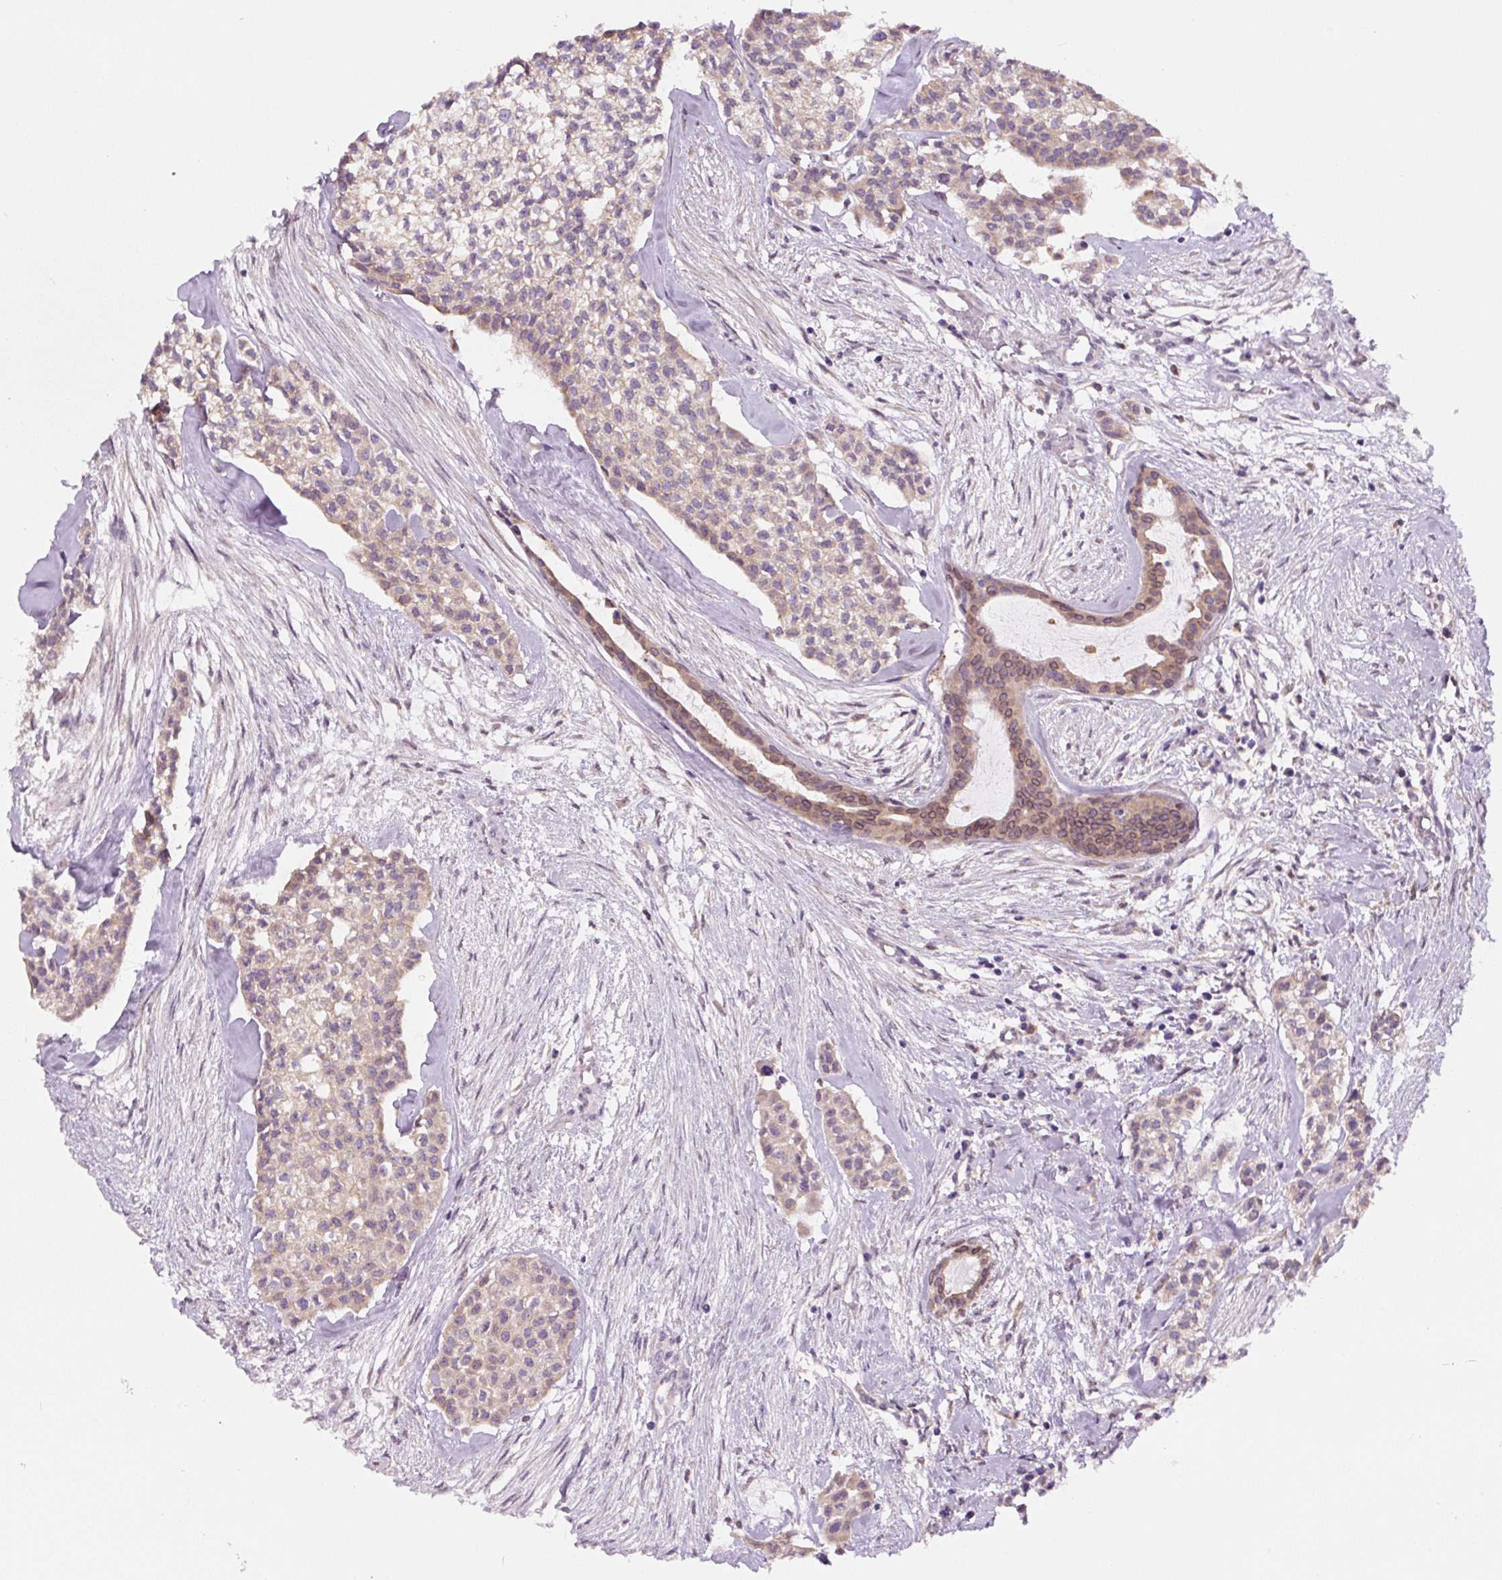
{"staining": {"intensity": "weak", "quantity": "25%-75%", "location": "cytoplasmic/membranous"}, "tissue": "head and neck cancer", "cell_type": "Tumor cells", "image_type": "cancer", "snomed": [{"axis": "morphology", "description": "Adenocarcinoma, NOS"}, {"axis": "topography", "description": "Head-Neck"}], "caption": "IHC (DAB) staining of human head and neck adenocarcinoma reveals weak cytoplasmic/membranous protein positivity in about 25%-75% of tumor cells.", "gene": "ASRGL1", "patient": {"sex": "male", "age": 81}}